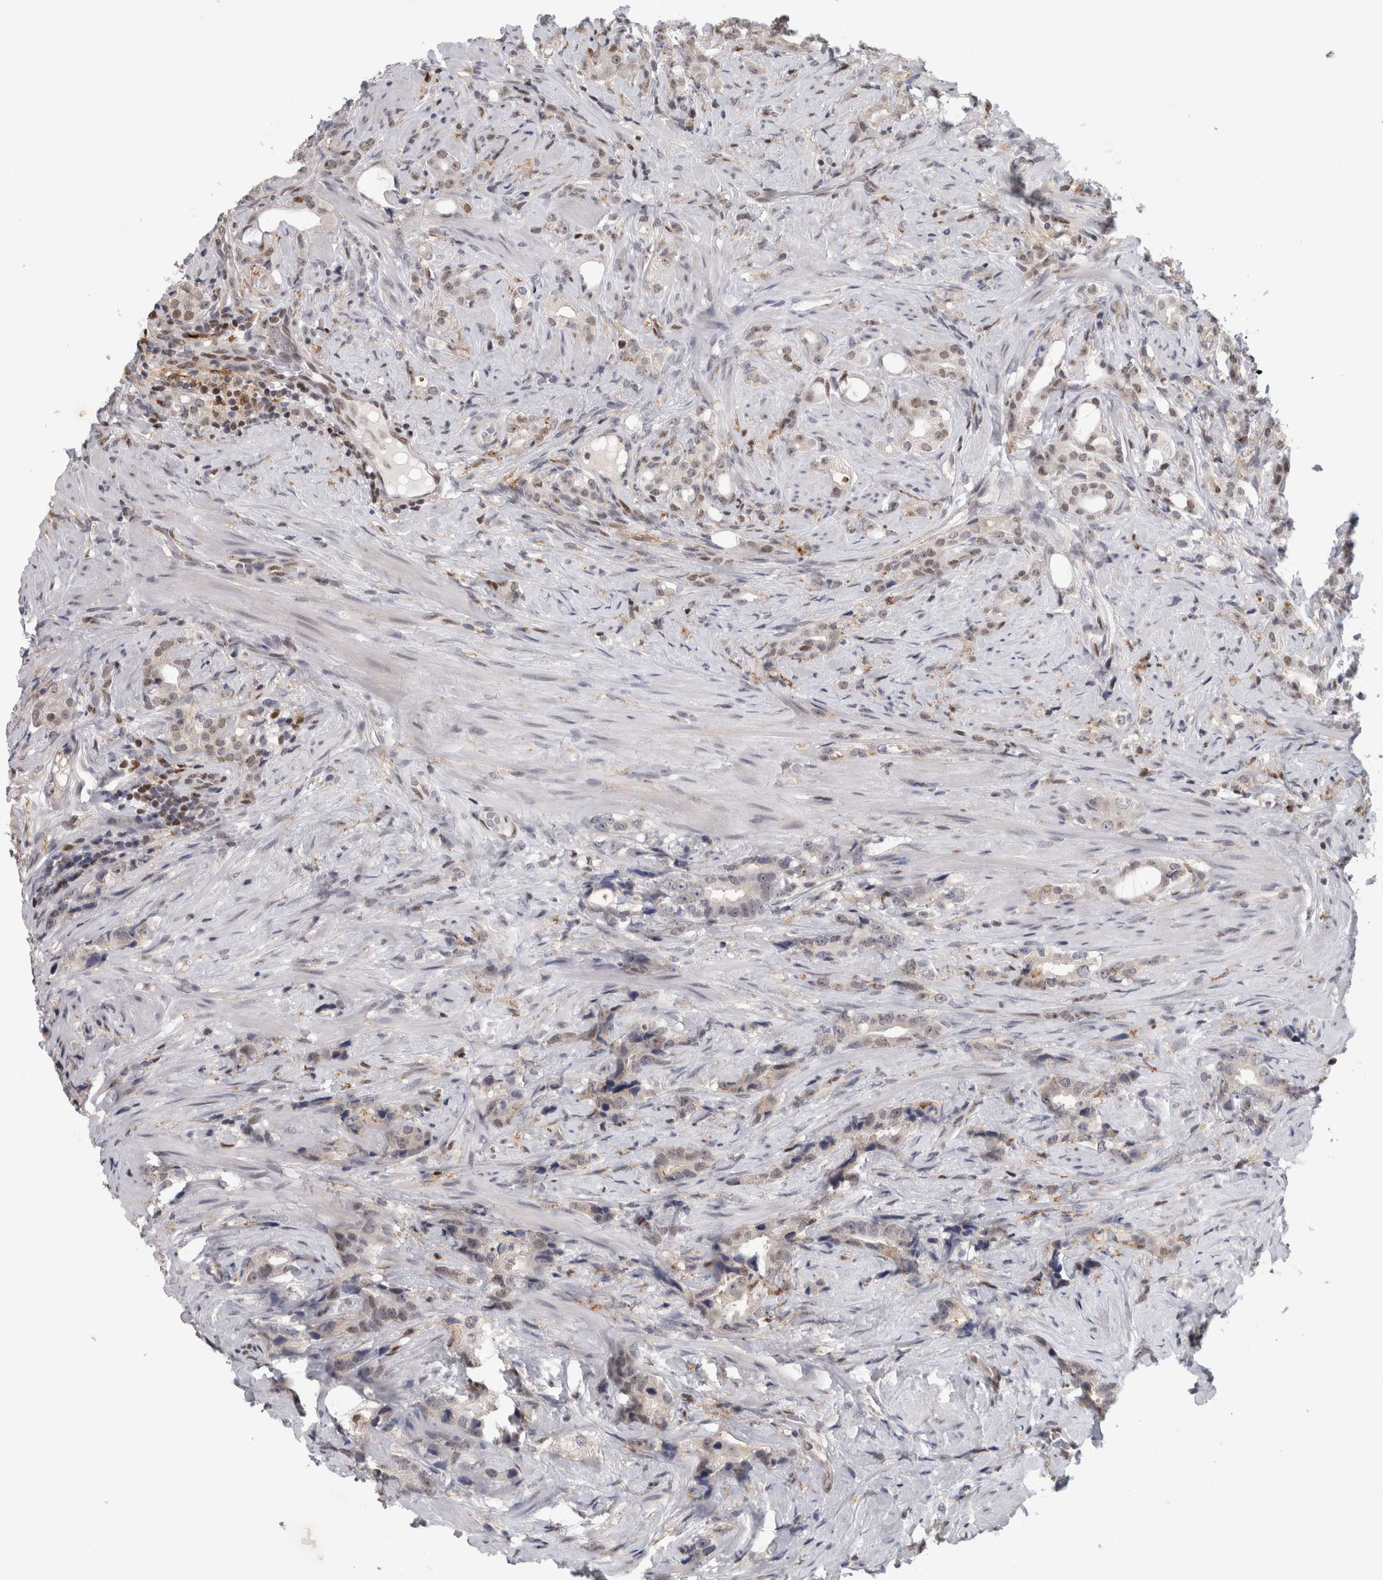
{"staining": {"intensity": "weak", "quantity": "25%-75%", "location": "nuclear"}, "tissue": "prostate cancer", "cell_type": "Tumor cells", "image_type": "cancer", "snomed": [{"axis": "morphology", "description": "Adenocarcinoma, High grade"}, {"axis": "topography", "description": "Prostate"}], "caption": "DAB (3,3'-diaminobenzidine) immunohistochemical staining of prostate cancer shows weak nuclear protein staining in approximately 25%-75% of tumor cells. The protein is stained brown, and the nuclei are stained in blue (DAB (3,3'-diaminobenzidine) IHC with brightfield microscopy, high magnification).", "gene": "SRARP", "patient": {"sex": "male", "age": 63}}